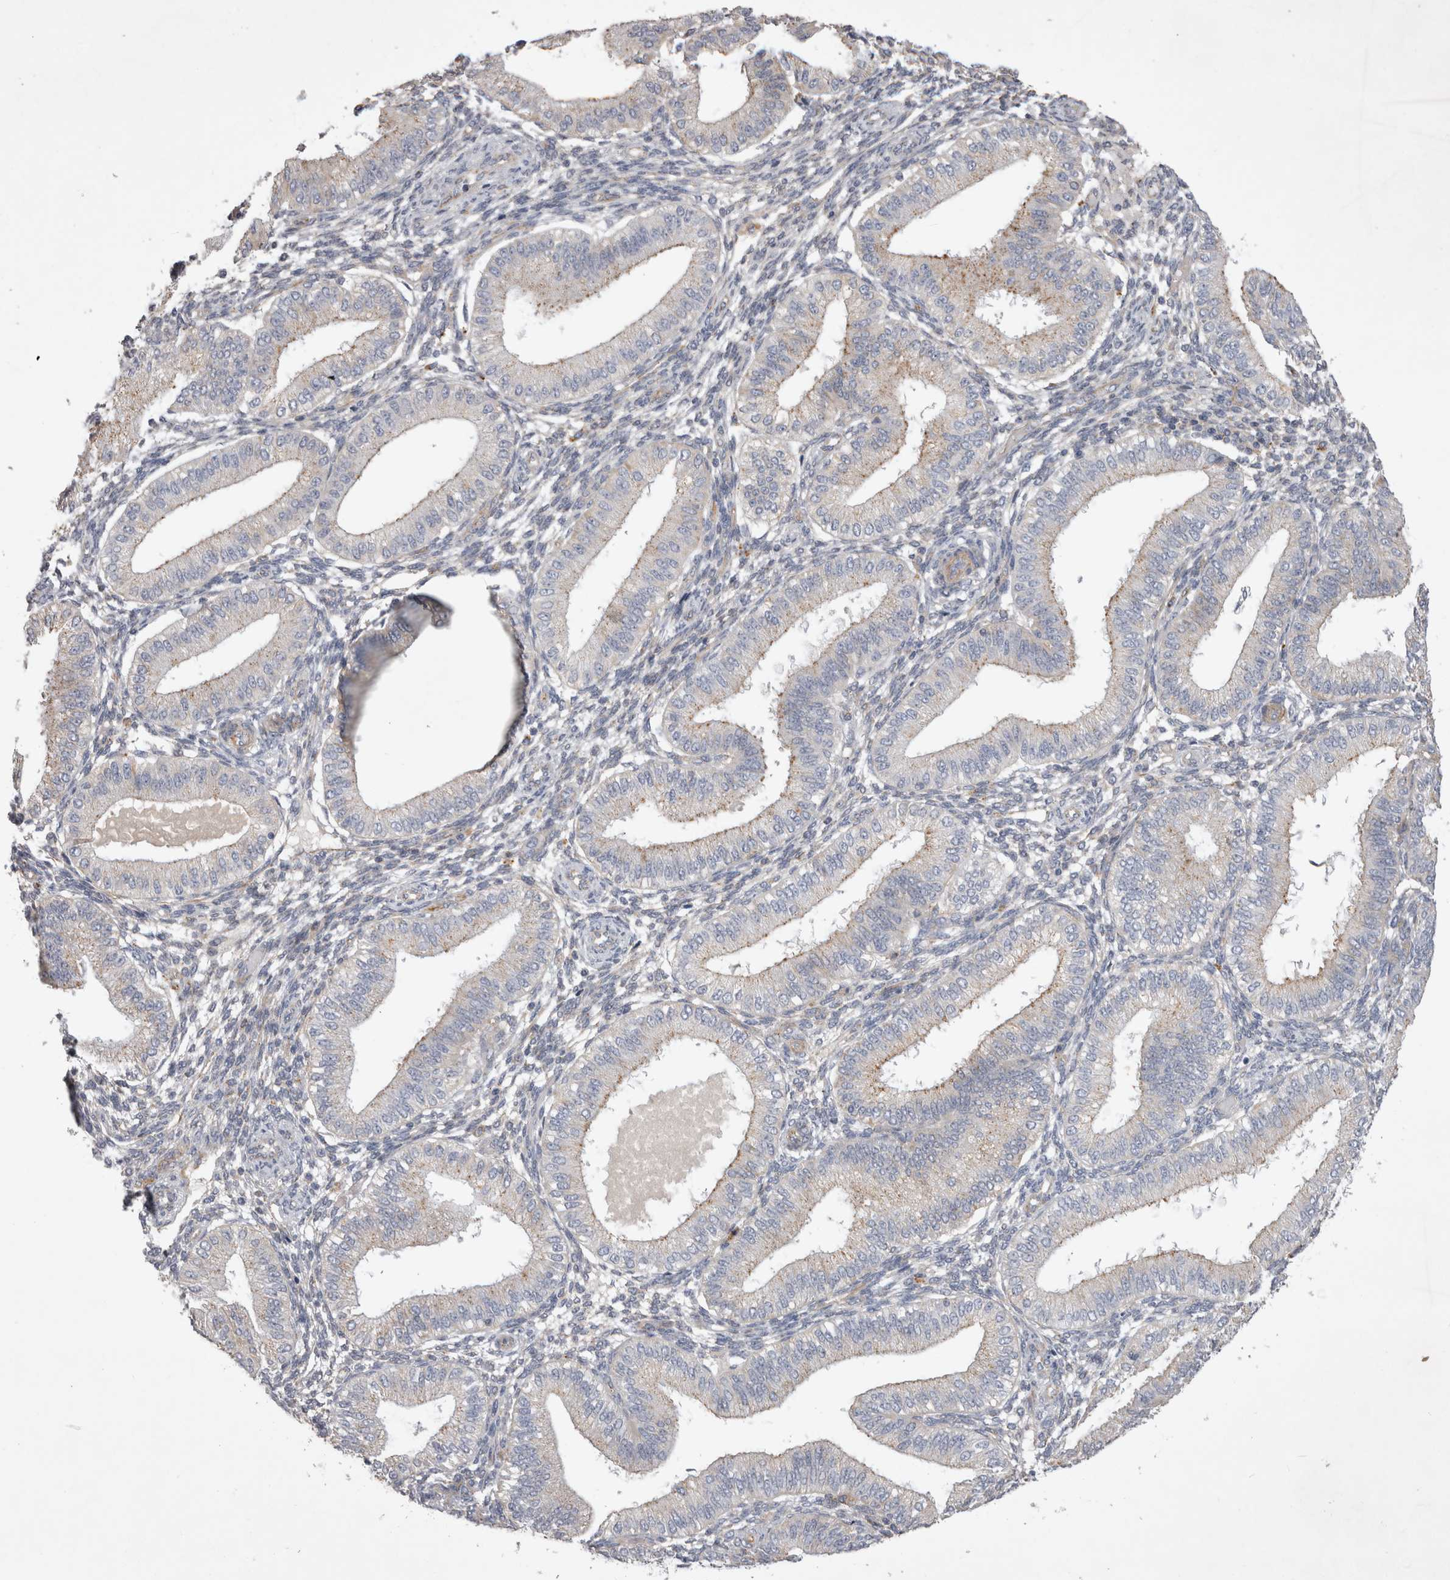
{"staining": {"intensity": "negative", "quantity": "none", "location": "none"}, "tissue": "endometrium", "cell_type": "Cells in endometrial stroma", "image_type": "normal", "snomed": [{"axis": "morphology", "description": "Normal tissue, NOS"}, {"axis": "topography", "description": "Endometrium"}], "caption": "Protein analysis of unremarkable endometrium demonstrates no significant staining in cells in endometrial stroma.", "gene": "STRADB", "patient": {"sex": "female", "age": 39}}